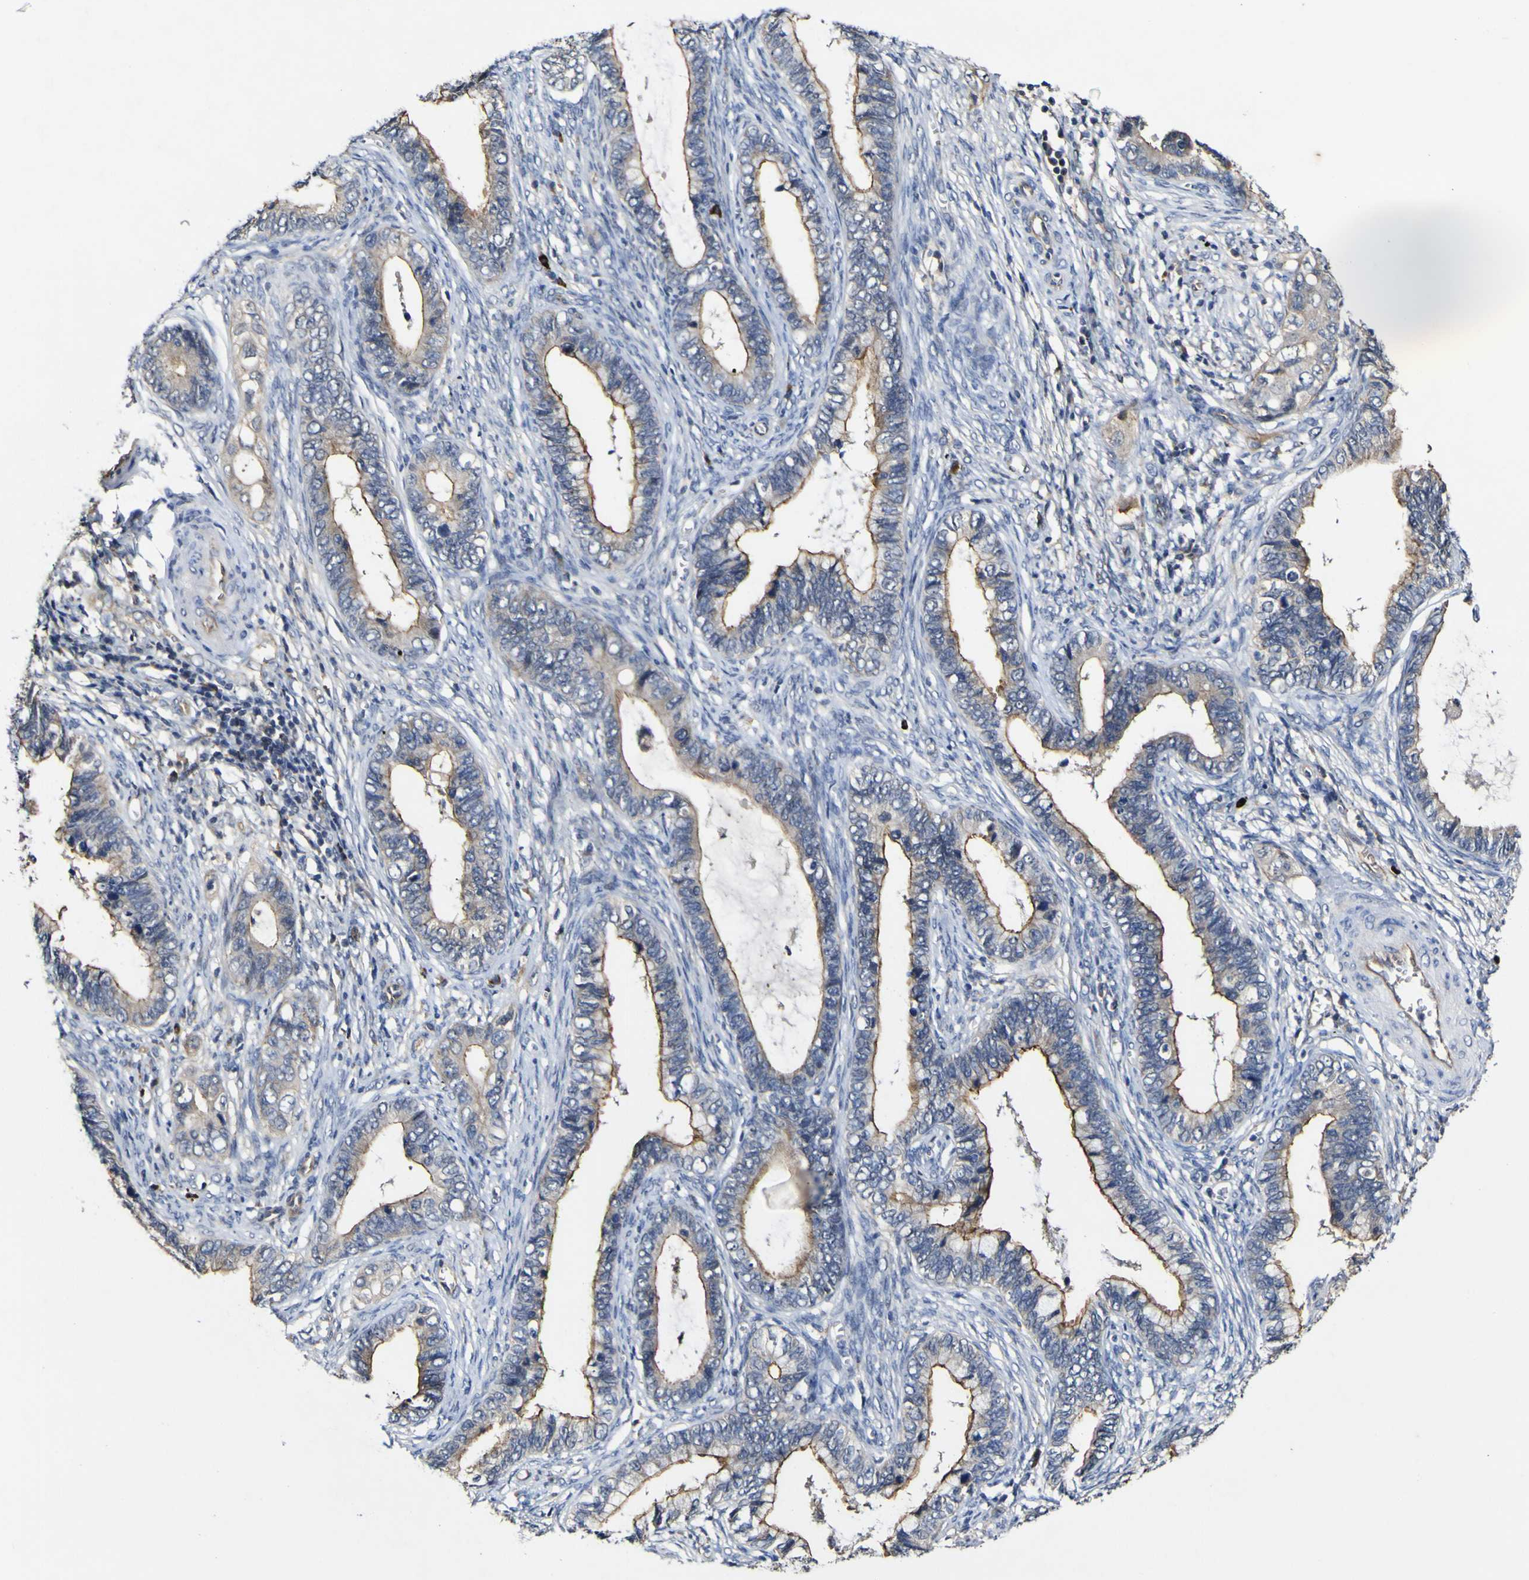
{"staining": {"intensity": "moderate", "quantity": ">75%", "location": "cytoplasmic/membranous"}, "tissue": "cervical cancer", "cell_type": "Tumor cells", "image_type": "cancer", "snomed": [{"axis": "morphology", "description": "Adenocarcinoma, NOS"}, {"axis": "topography", "description": "Cervix"}], "caption": "A medium amount of moderate cytoplasmic/membranous positivity is appreciated in about >75% of tumor cells in adenocarcinoma (cervical) tissue. (Brightfield microscopy of DAB IHC at high magnification).", "gene": "CCL2", "patient": {"sex": "female", "age": 44}}